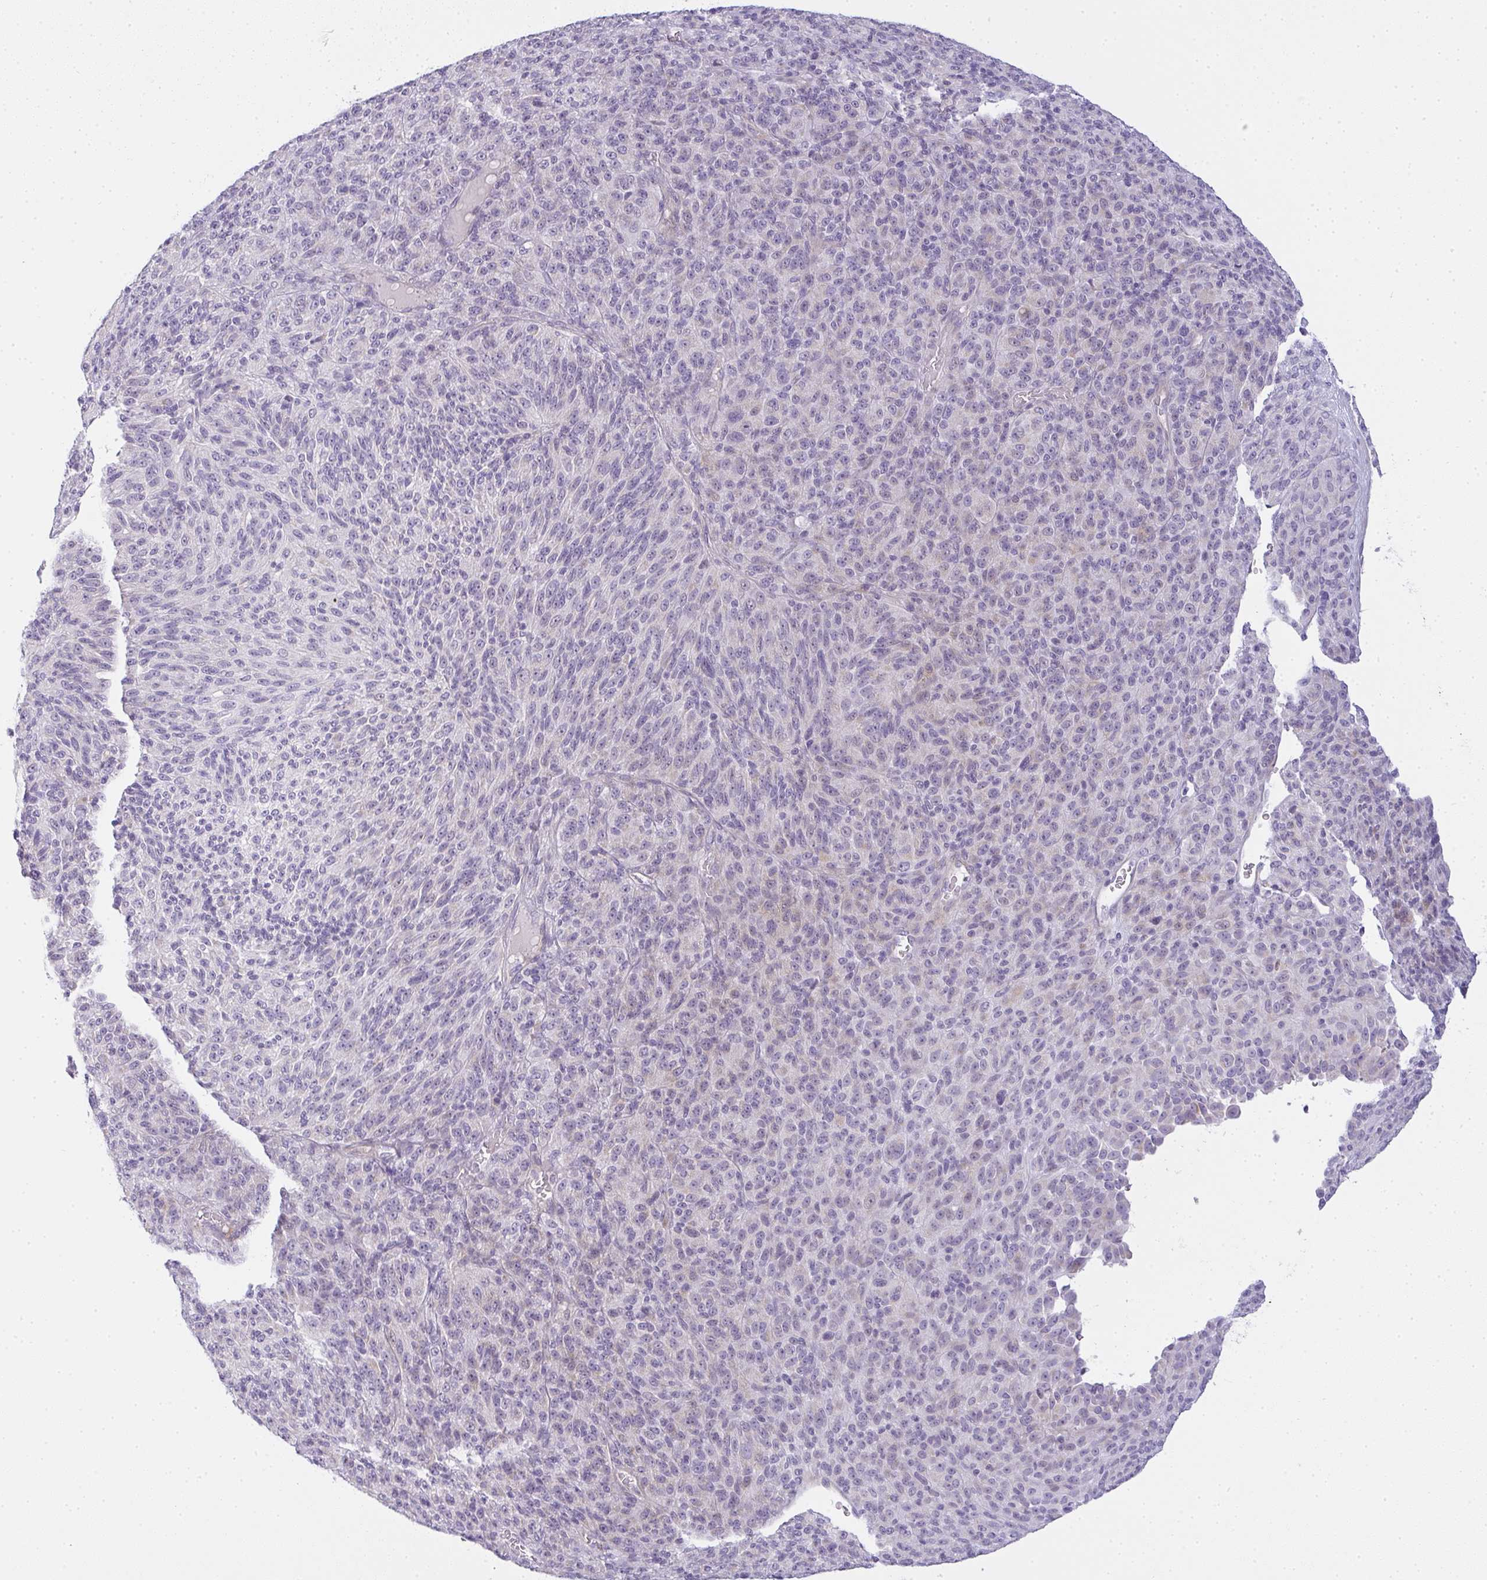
{"staining": {"intensity": "negative", "quantity": "none", "location": "none"}, "tissue": "melanoma", "cell_type": "Tumor cells", "image_type": "cancer", "snomed": [{"axis": "morphology", "description": "Malignant melanoma, Metastatic site"}, {"axis": "topography", "description": "Brain"}], "caption": "Immunohistochemistry (IHC) micrograph of neoplastic tissue: malignant melanoma (metastatic site) stained with DAB reveals no significant protein expression in tumor cells. (Brightfield microscopy of DAB (3,3'-diaminobenzidine) IHC at high magnification).", "gene": "SIRPB2", "patient": {"sex": "female", "age": 56}}